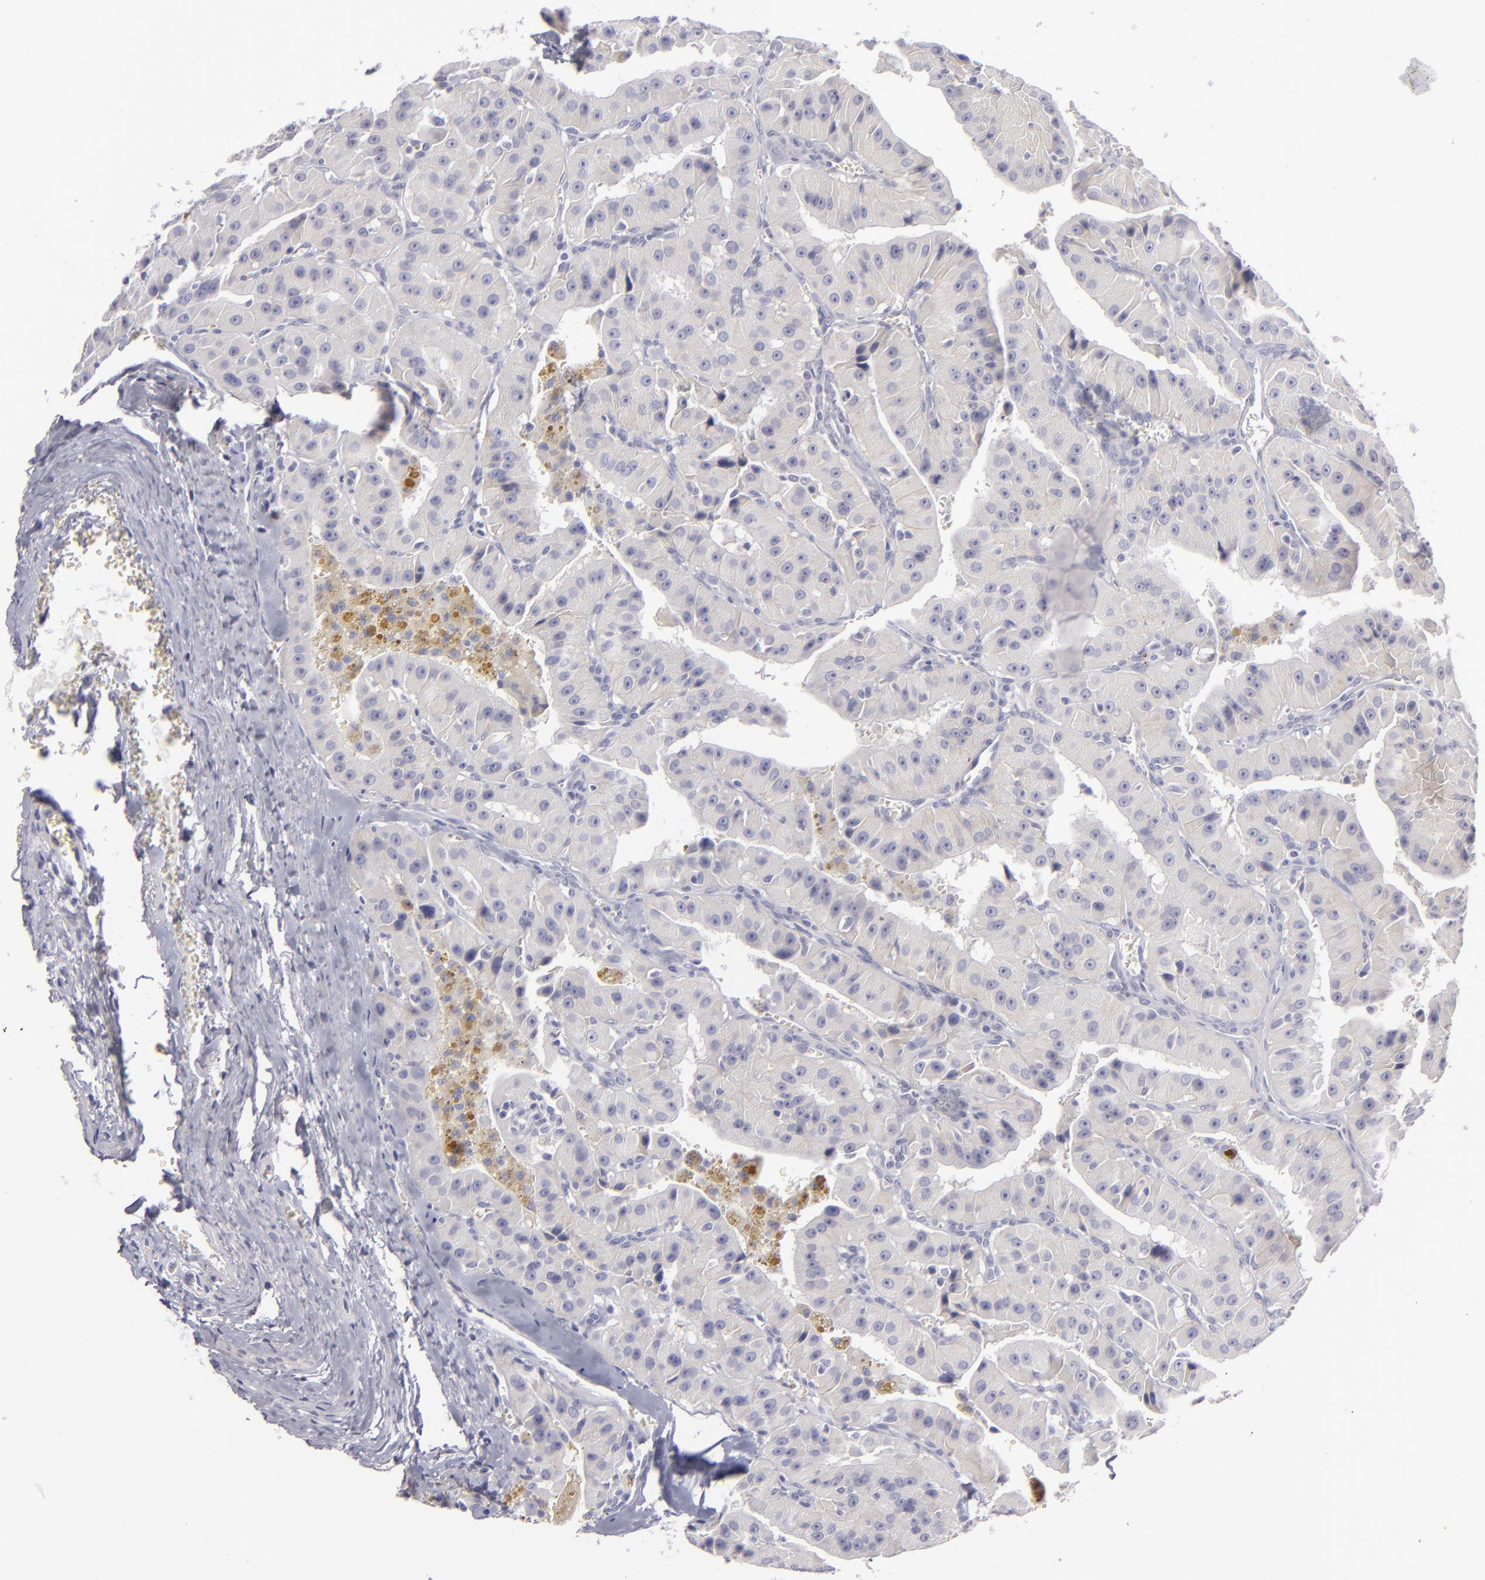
{"staining": {"intensity": "moderate", "quantity": "<25%", "location": "cytoplasmic/membranous"}, "tissue": "thyroid cancer", "cell_type": "Tumor cells", "image_type": "cancer", "snomed": [{"axis": "morphology", "description": "Carcinoma, NOS"}, {"axis": "topography", "description": "Thyroid gland"}], "caption": "Moderate cytoplasmic/membranous protein positivity is identified in about <25% of tumor cells in thyroid carcinoma. (DAB (3,3'-diaminobenzidine) IHC with brightfield microscopy, high magnification).", "gene": "DLG4", "patient": {"sex": "male", "age": 76}}